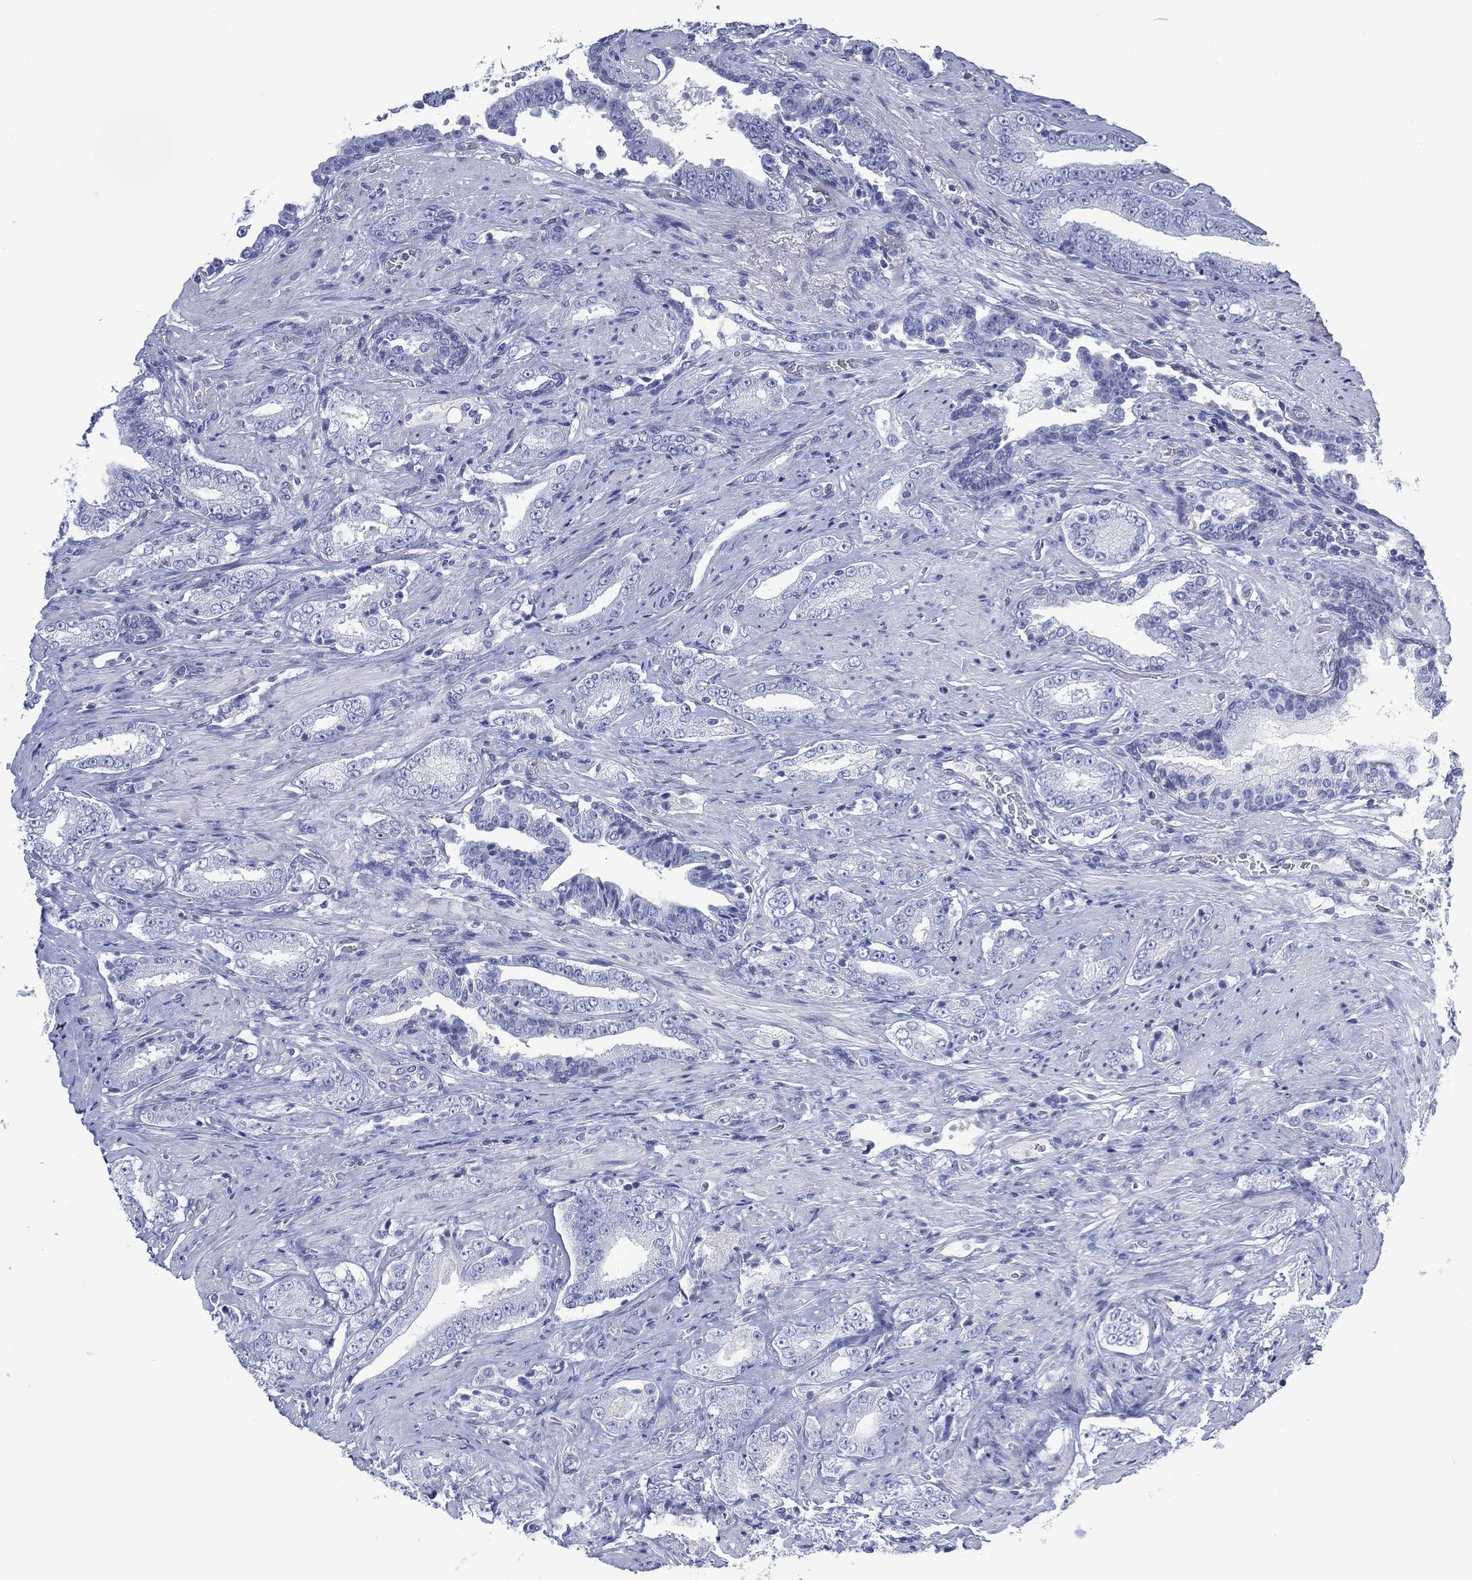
{"staining": {"intensity": "negative", "quantity": "none", "location": "none"}, "tissue": "prostate cancer", "cell_type": "Tumor cells", "image_type": "cancer", "snomed": [{"axis": "morphology", "description": "Adenocarcinoma, Low grade"}, {"axis": "topography", "description": "Prostate and seminal vesicle, NOS"}], "caption": "Tumor cells show no significant positivity in prostate cancer (adenocarcinoma (low-grade)).", "gene": "DDI1", "patient": {"sex": "male", "age": 61}}